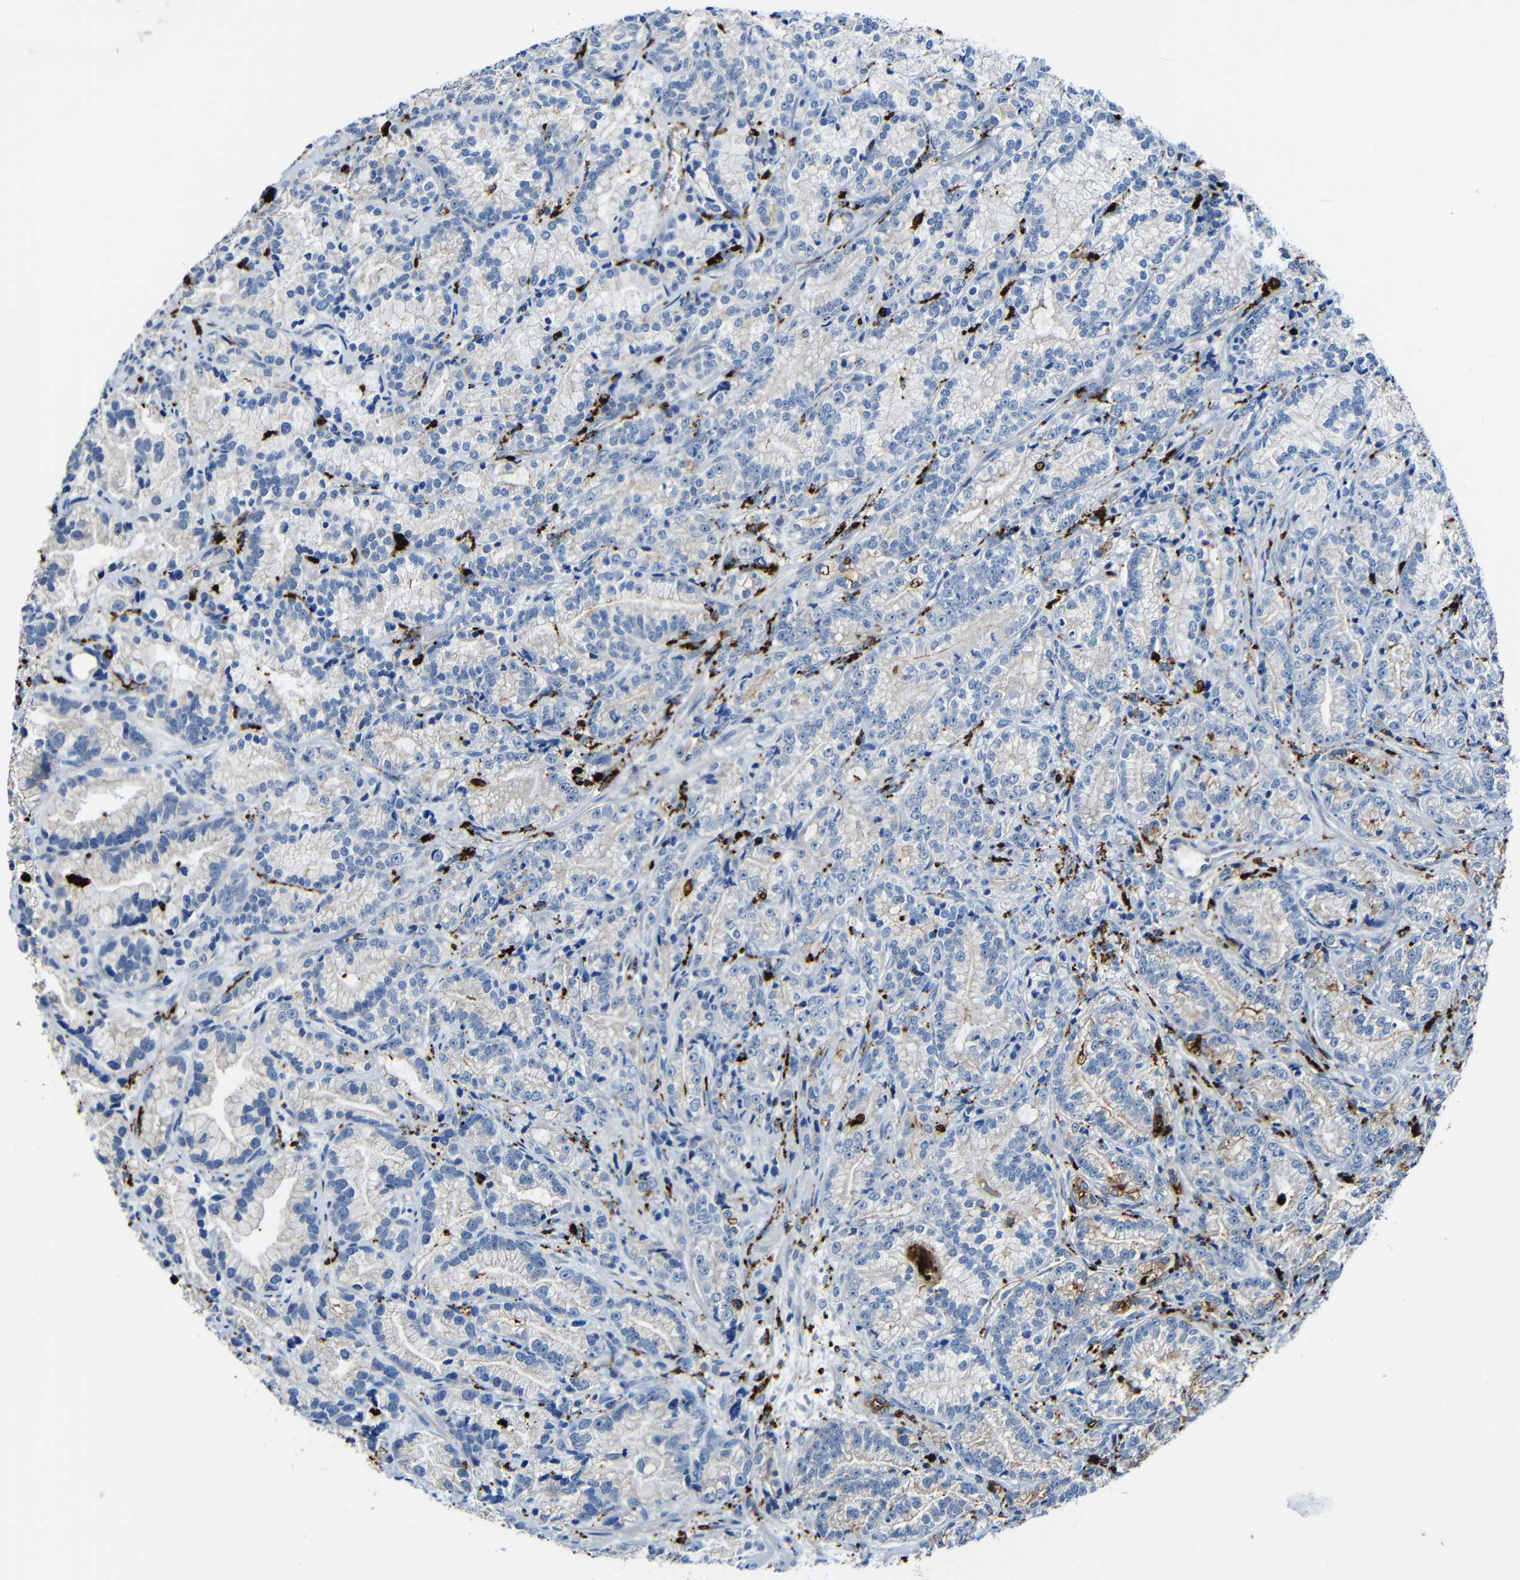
{"staining": {"intensity": "weak", "quantity": ">75%", "location": "cytoplasmic/membranous"}, "tissue": "prostate cancer", "cell_type": "Tumor cells", "image_type": "cancer", "snomed": [{"axis": "morphology", "description": "Adenocarcinoma, Low grade"}, {"axis": "topography", "description": "Prostate"}], "caption": "Immunohistochemistry image of neoplastic tissue: human prostate cancer stained using immunohistochemistry demonstrates low levels of weak protein expression localized specifically in the cytoplasmic/membranous of tumor cells, appearing as a cytoplasmic/membranous brown color.", "gene": "HLA-DMA", "patient": {"sex": "male", "age": 89}}